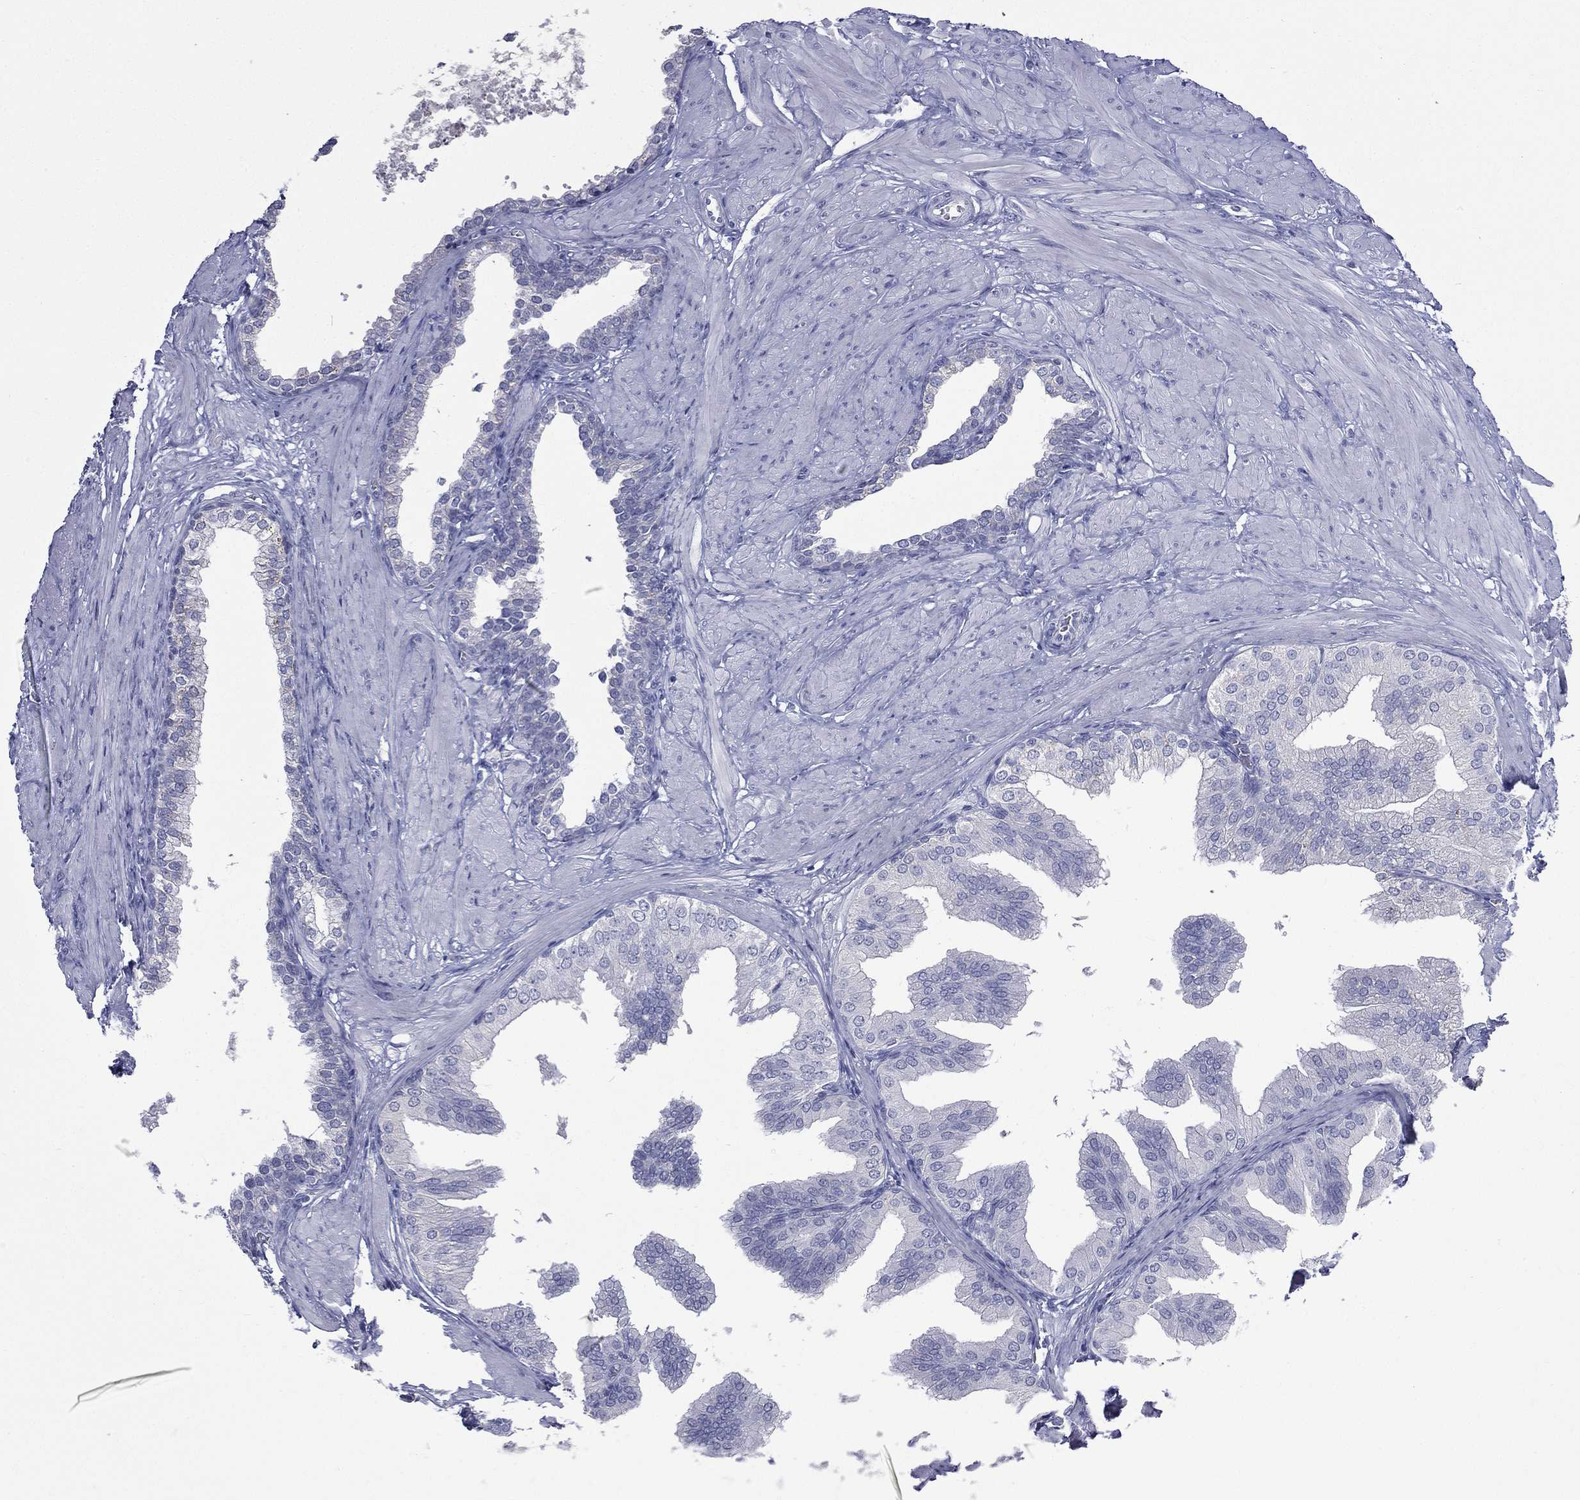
{"staining": {"intensity": "negative", "quantity": "none", "location": "none"}, "tissue": "prostate cancer", "cell_type": "Tumor cells", "image_type": "cancer", "snomed": [{"axis": "morphology", "description": "Adenocarcinoma, NOS"}, {"axis": "topography", "description": "Prostate"}], "caption": "IHC of adenocarcinoma (prostate) exhibits no expression in tumor cells.", "gene": "CES2", "patient": {"sex": "male", "age": 69}}